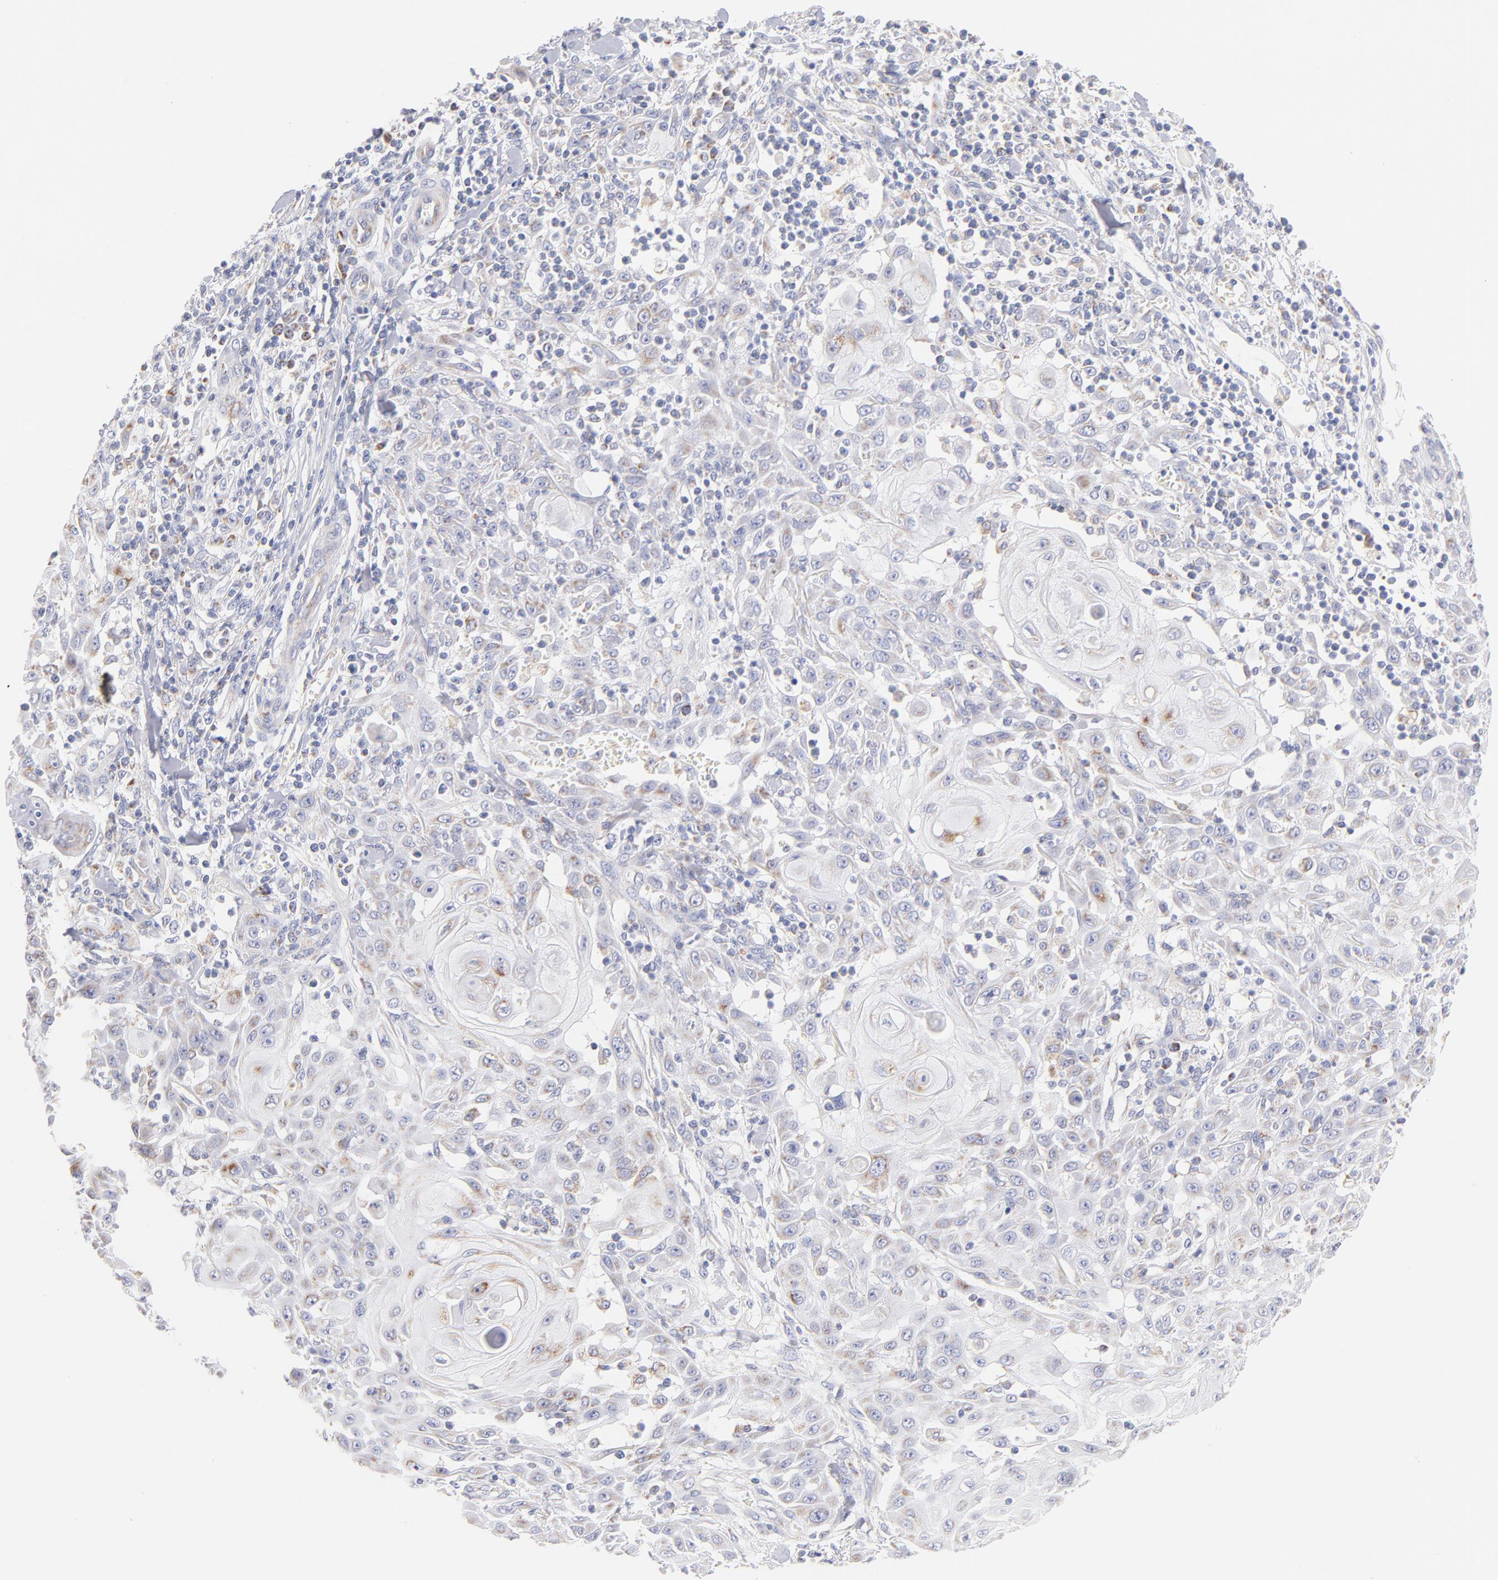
{"staining": {"intensity": "weak", "quantity": "25%-75%", "location": "cytoplasmic/membranous"}, "tissue": "skin cancer", "cell_type": "Tumor cells", "image_type": "cancer", "snomed": [{"axis": "morphology", "description": "Squamous cell carcinoma, NOS"}, {"axis": "topography", "description": "Skin"}], "caption": "A micrograph showing weak cytoplasmic/membranous expression in about 25%-75% of tumor cells in skin cancer (squamous cell carcinoma), as visualized by brown immunohistochemical staining.", "gene": "AIFM1", "patient": {"sex": "male", "age": 24}}